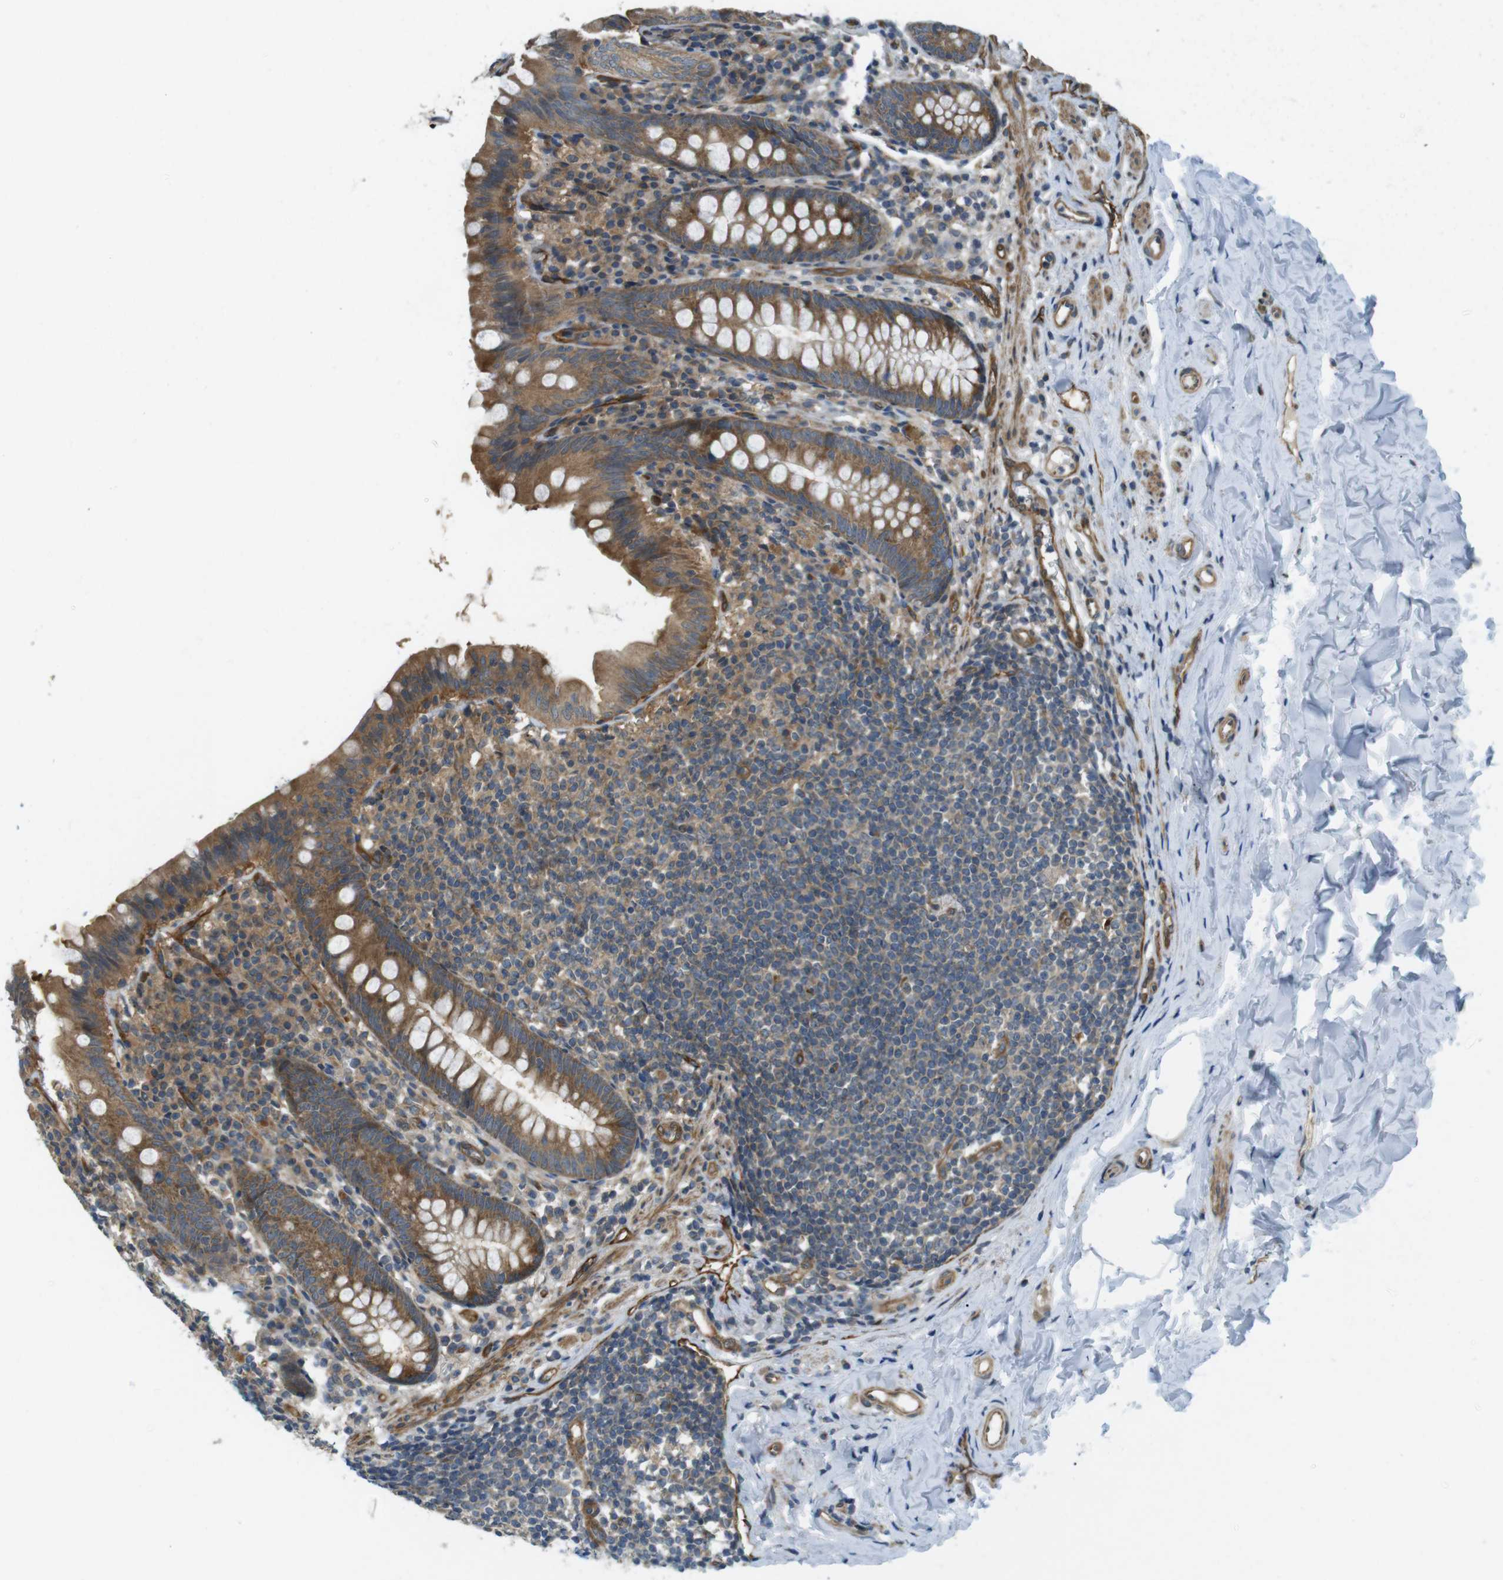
{"staining": {"intensity": "moderate", "quantity": ">75%", "location": "cytoplasmic/membranous"}, "tissue": "appendix", "cell_type": "Glandular cells", "image_type": "normal", "snomed": [{"axis": "morphology", "description": "Normal tissue, NOS"}, {"axis": "topography", "description": "Appendix"}], "caption": "Immunohistochemical staining of benign human appendix reveals >75% levels of moderate cytoplasmic/membranous protein staining in approximately >75% of glandular cells. (DAB IHC, brown staining for protein, blue staining for nuclei).", "gene": "TSC1", "patient": {"sex": "male", "age": 52}}